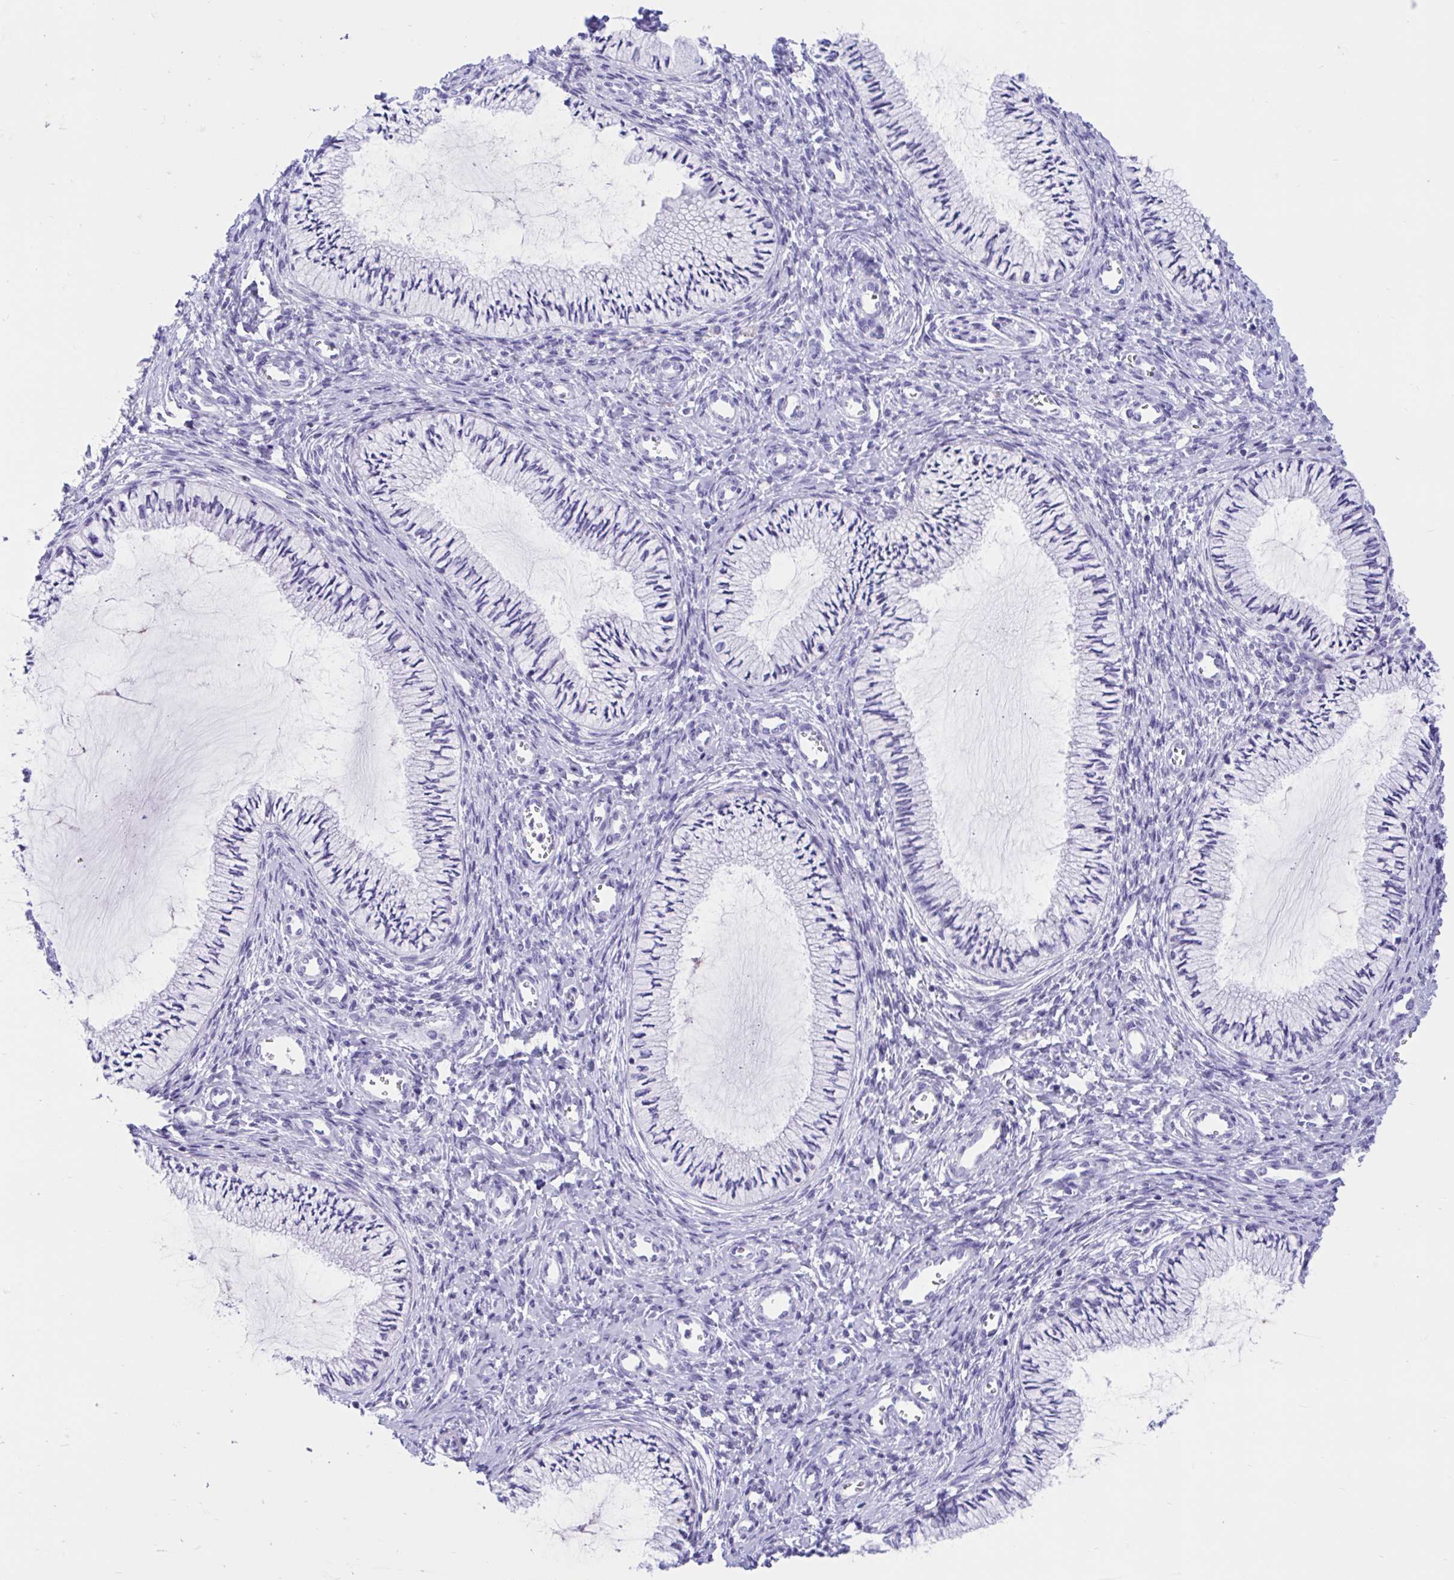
{"staining": {"intensity": "negative", "quantity": "none", "location": "none"}, "tissue": "cervix", "cell_type": "Glandular cells", "image_type": "normal", "snomed": [{"axis": "morphology", "description": "Normal tissue, NOS"}, {"axis": "topography", "description": "Cervix"}], "caption": "Protein analysis of unremarkable cervix displays no significant staining in glandular cells. (Immunohistochemistry, brightfield microscopy, high magnification).", "gene": "TMEM35A", "patient": {"sex": "female", "age": 24}}